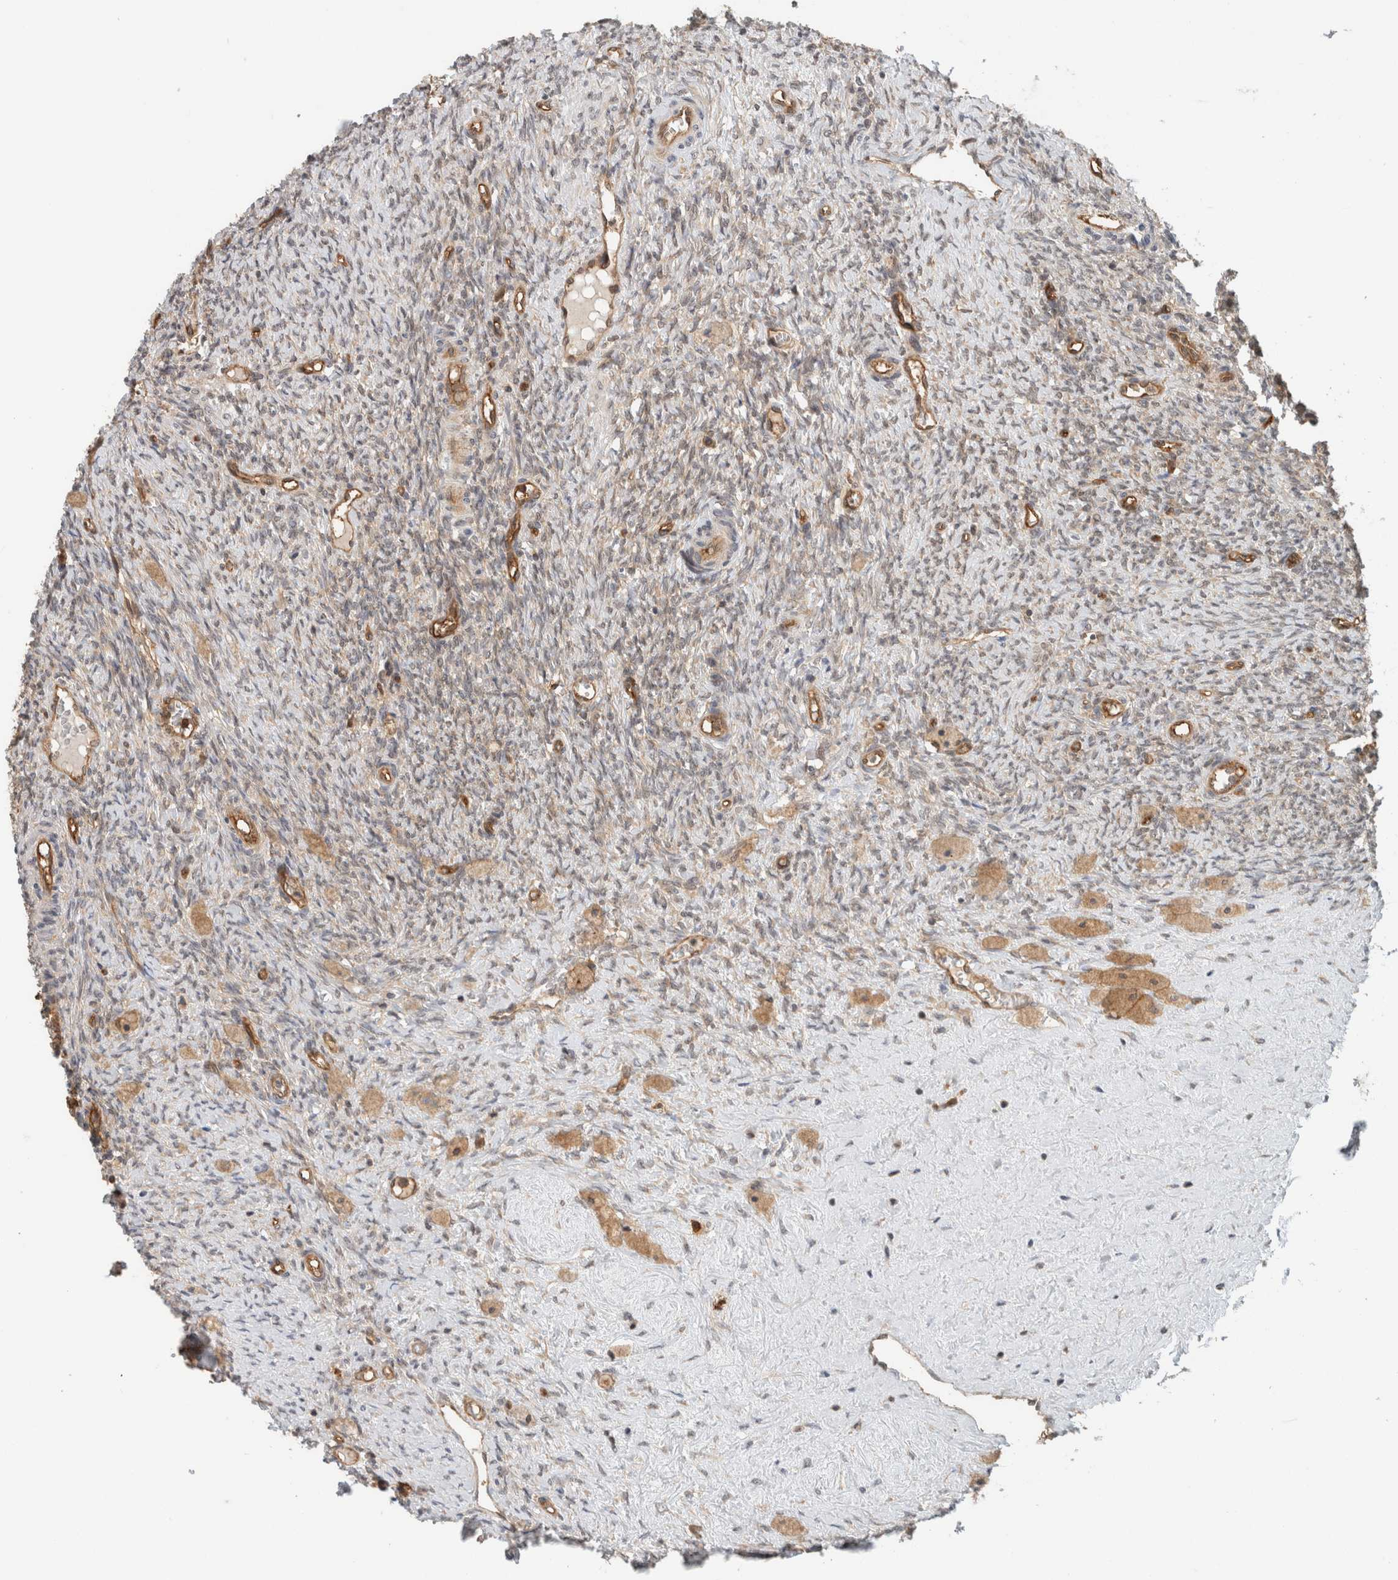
{"staining": {"intensity": "moderate", "quantity": ">75%", "location": "cytoplasmic/membranous"}, "tissue": "ovary", "cell_type": "Follicle cells", "image_type": "normal", "snomed": [{"axis": "morphology", "description": "Normal tissue, NOS"}, {"axis": "topography", "description": "Ovary"}], "caption": "Normal ovary displays moderate cytoplasmic/membranous expression in about >75% of follicle cells, visualized by immunohistochemistry. (IHC, brightfield microscopy, high magnification).", "gene": "PFDN4", "patient": {"sex": "female", "age": 41}}